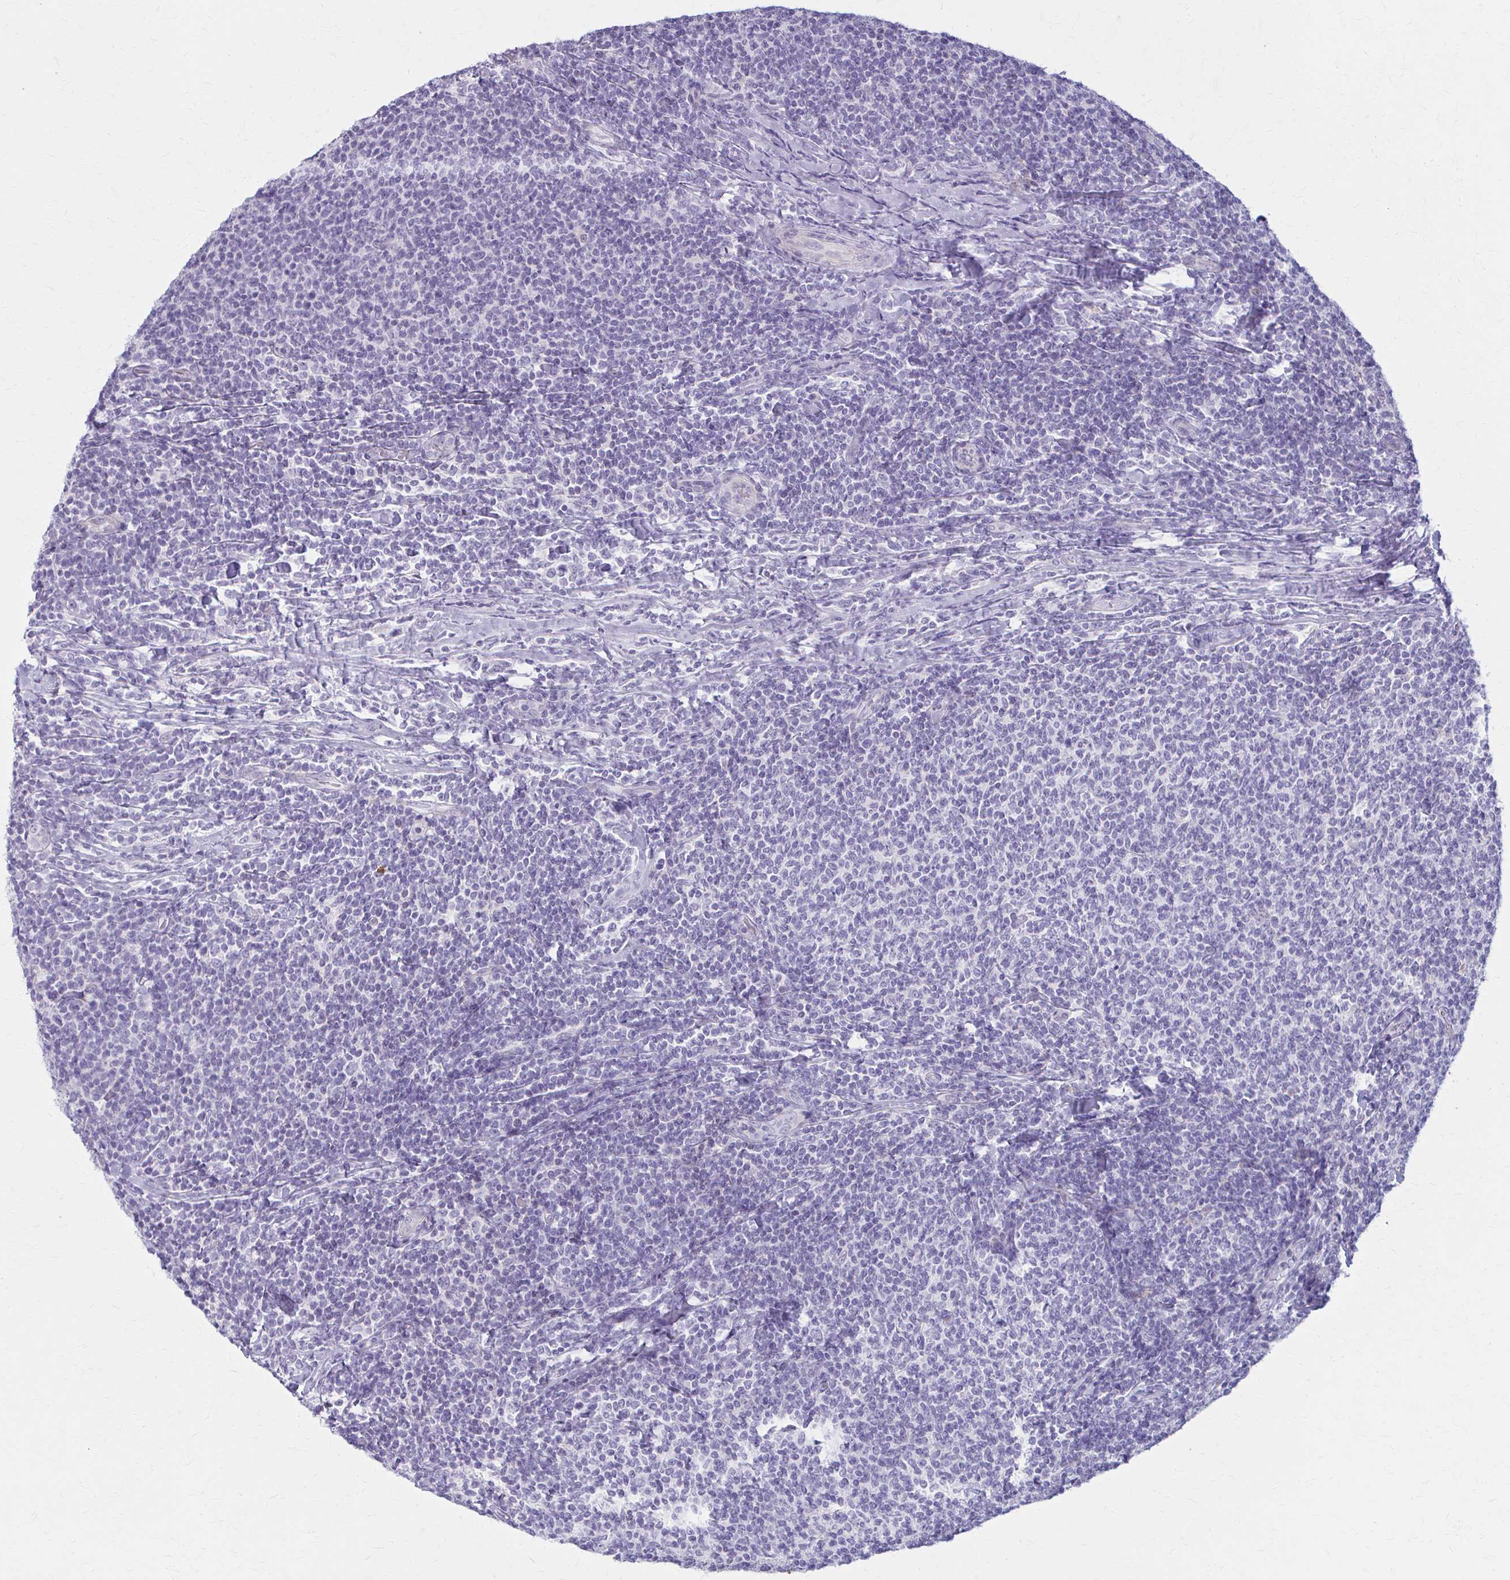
{"staining": {"intensity": "negative", "quantity": "none", "location": "none"}, "tissue": "lymphoma", "cell_type": "Tumor cells", "image_type": "cancer", "snomed": [{"axis": "morphology", "description": "Malignant lymphoma, non-Hodgkin's type, Low grade"}, {"axis": "topography", "description": "Lymph node"}], "caption": "Immunohistochemical staining of human lymphoma demonstrates no significant expression in tumor cells. (DAB IHC visualized using brightfield microscopy, high magnification).", "gene": "LDLRAP1", "patient": {"sex": "male", "age": 52}}